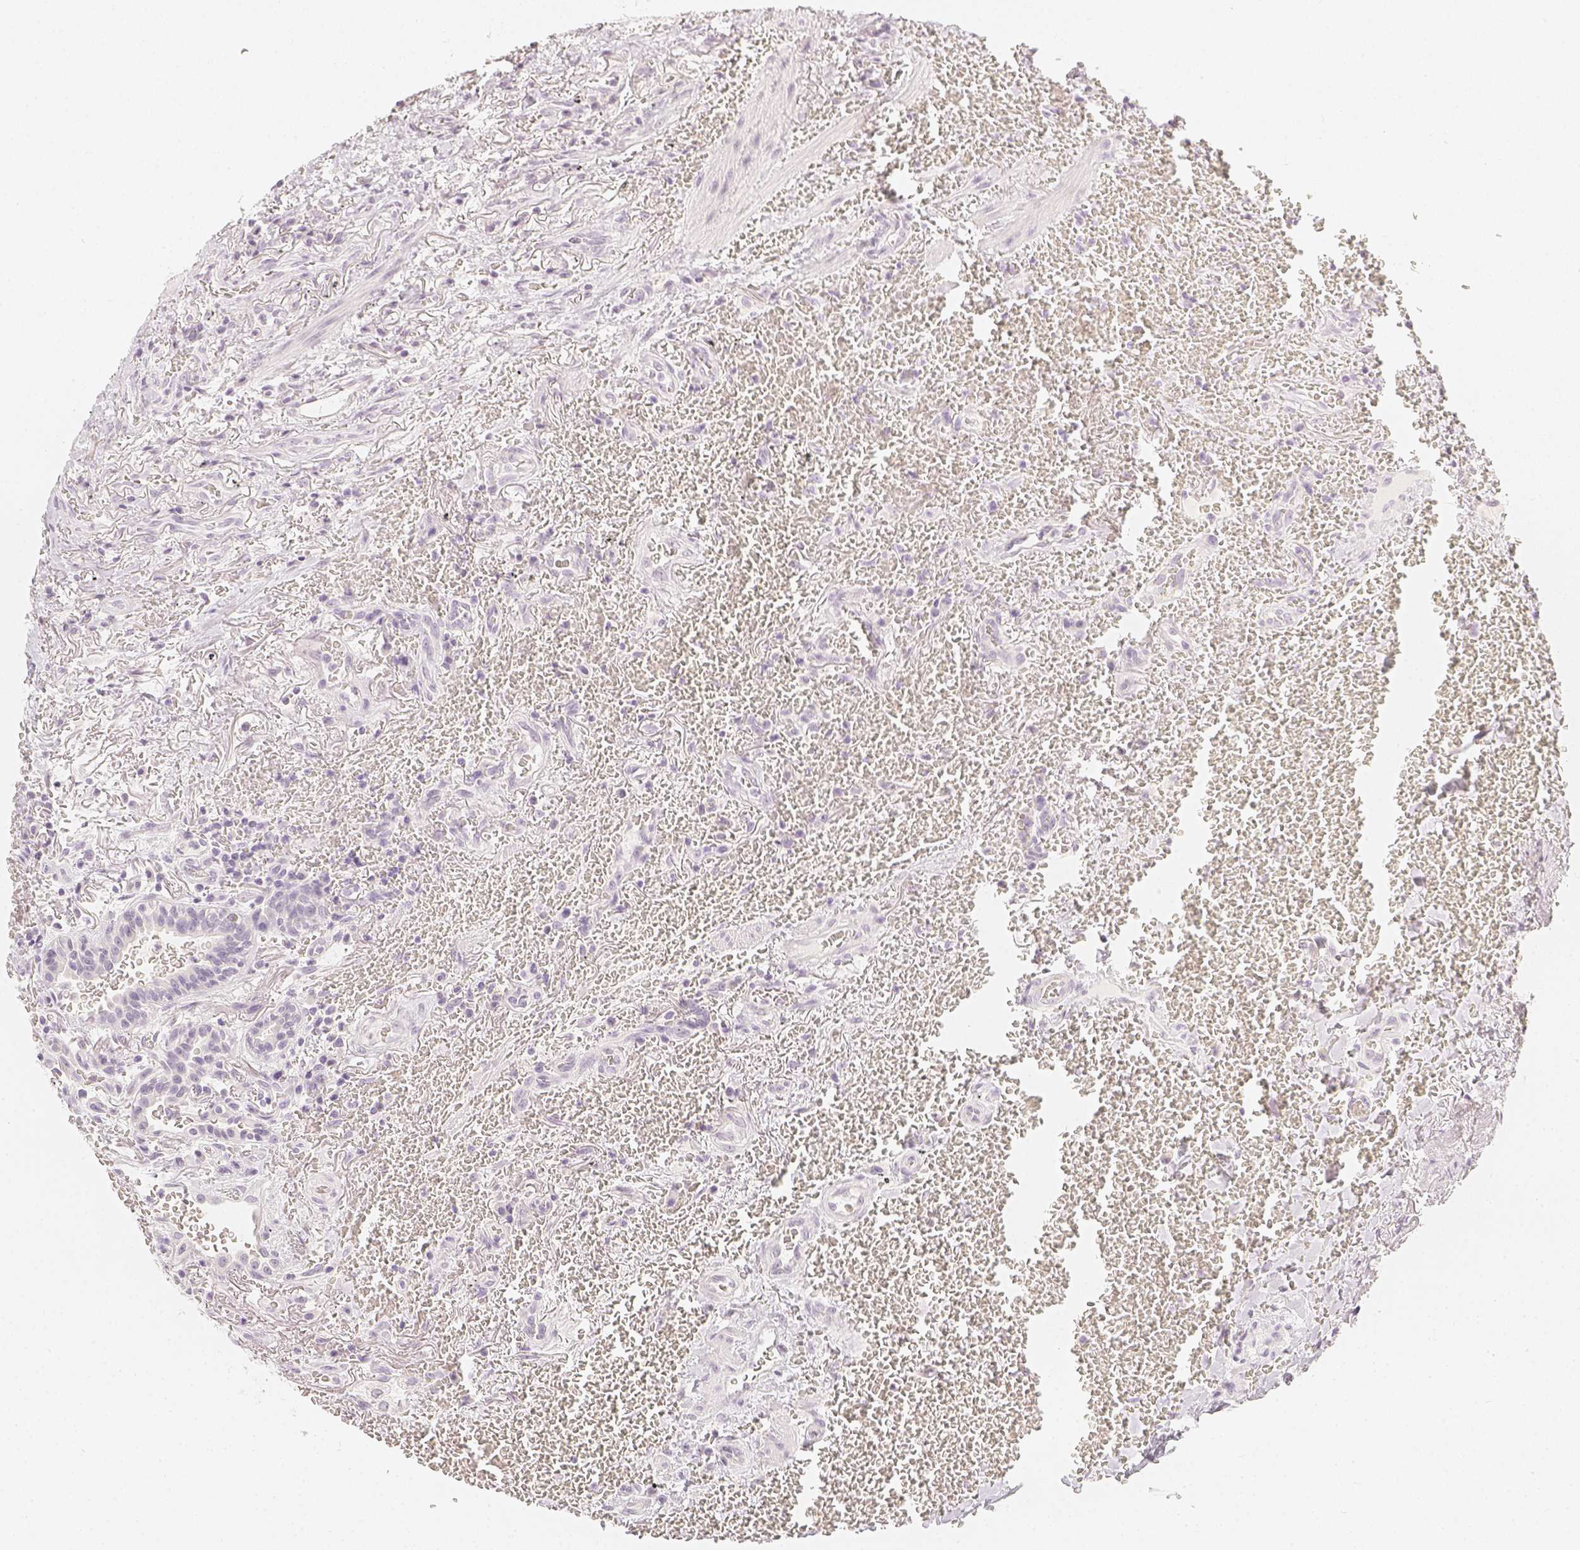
{"staining": {"intensity": "moderate", "quantity": "<25%", "location": "cytoplasmic/membranous"}, "tissue": "carcinoid", "cell_type": "Tumor cells", "image_type": "cancer", "snomed": [{"axis": "morphology", "description": "Carcinoid, malignant, NOS"}, {"axis": "topography", "description": "Lung"}], "caption": "Carcinoid stained with a protein marker demonstrates moderate staining in tumor cells.", "gene": "SLC18A1", "patient": {"sex": "male", "age": 70}}